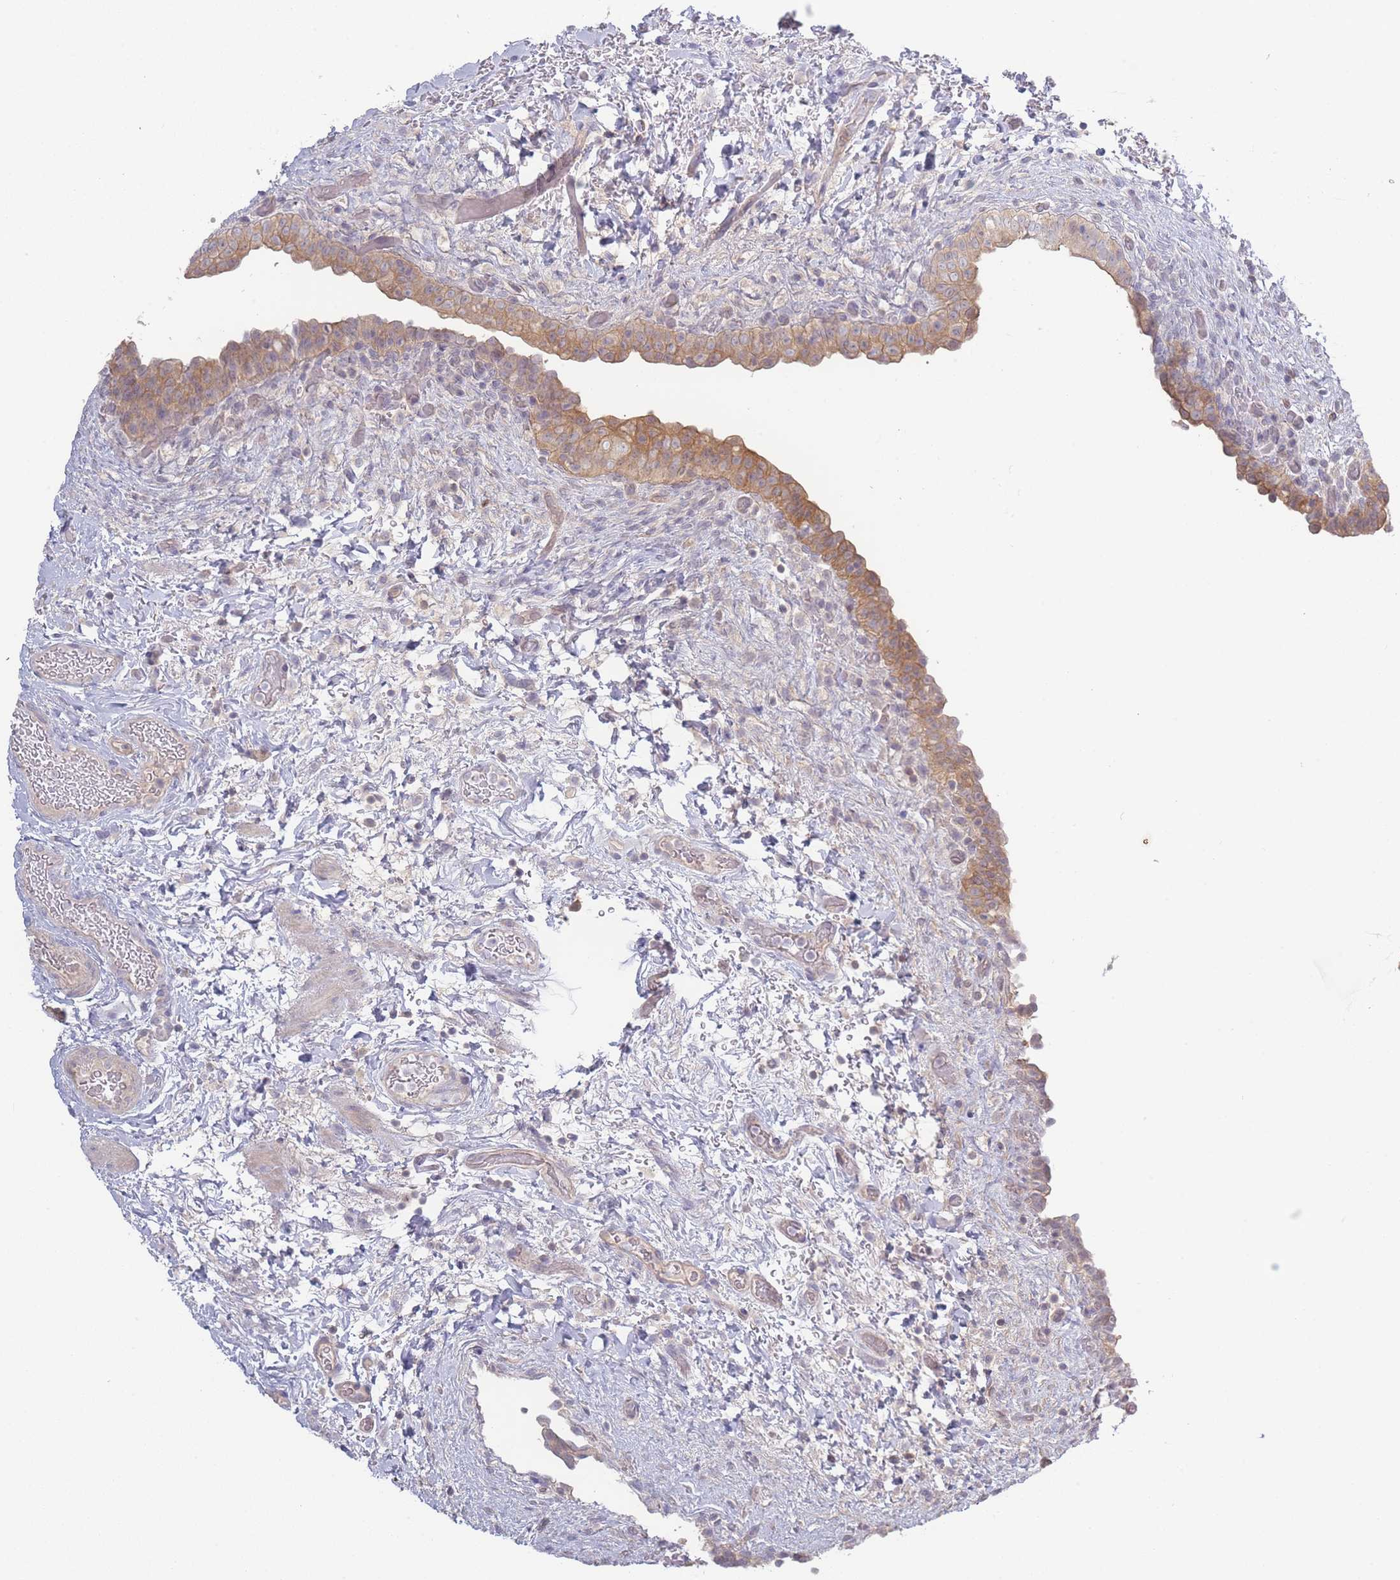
{"staining": {"intensity": "moderate", "quantity": ">75%", "location": "cytoplasmic/membranous"}, "tissue": "urinary bladder", "cell_type": "Urothelial cells", "image_type": "normal", "snomed": [{"axis": "morphology", "description": "Normal tissue, NOS"}, {"axis": "topography", "description": "Urinary bladder"}], "caption": "Immunohistochemistry staining of benign urinary bladder, which displays medium levels of moderate cytoplasmic/membranous expression in approximately >75% of urothelial cells indicating moderate cytoplasmic/membranous protein staining. The staining was performed using DAB (3,3'-diaminobenzidine) (brown) for protein detection and nuclei were counterstained in hematoxylin (blue).", "gene": "SPHKAP", "patient": {"sex": "male", "age": 69}}